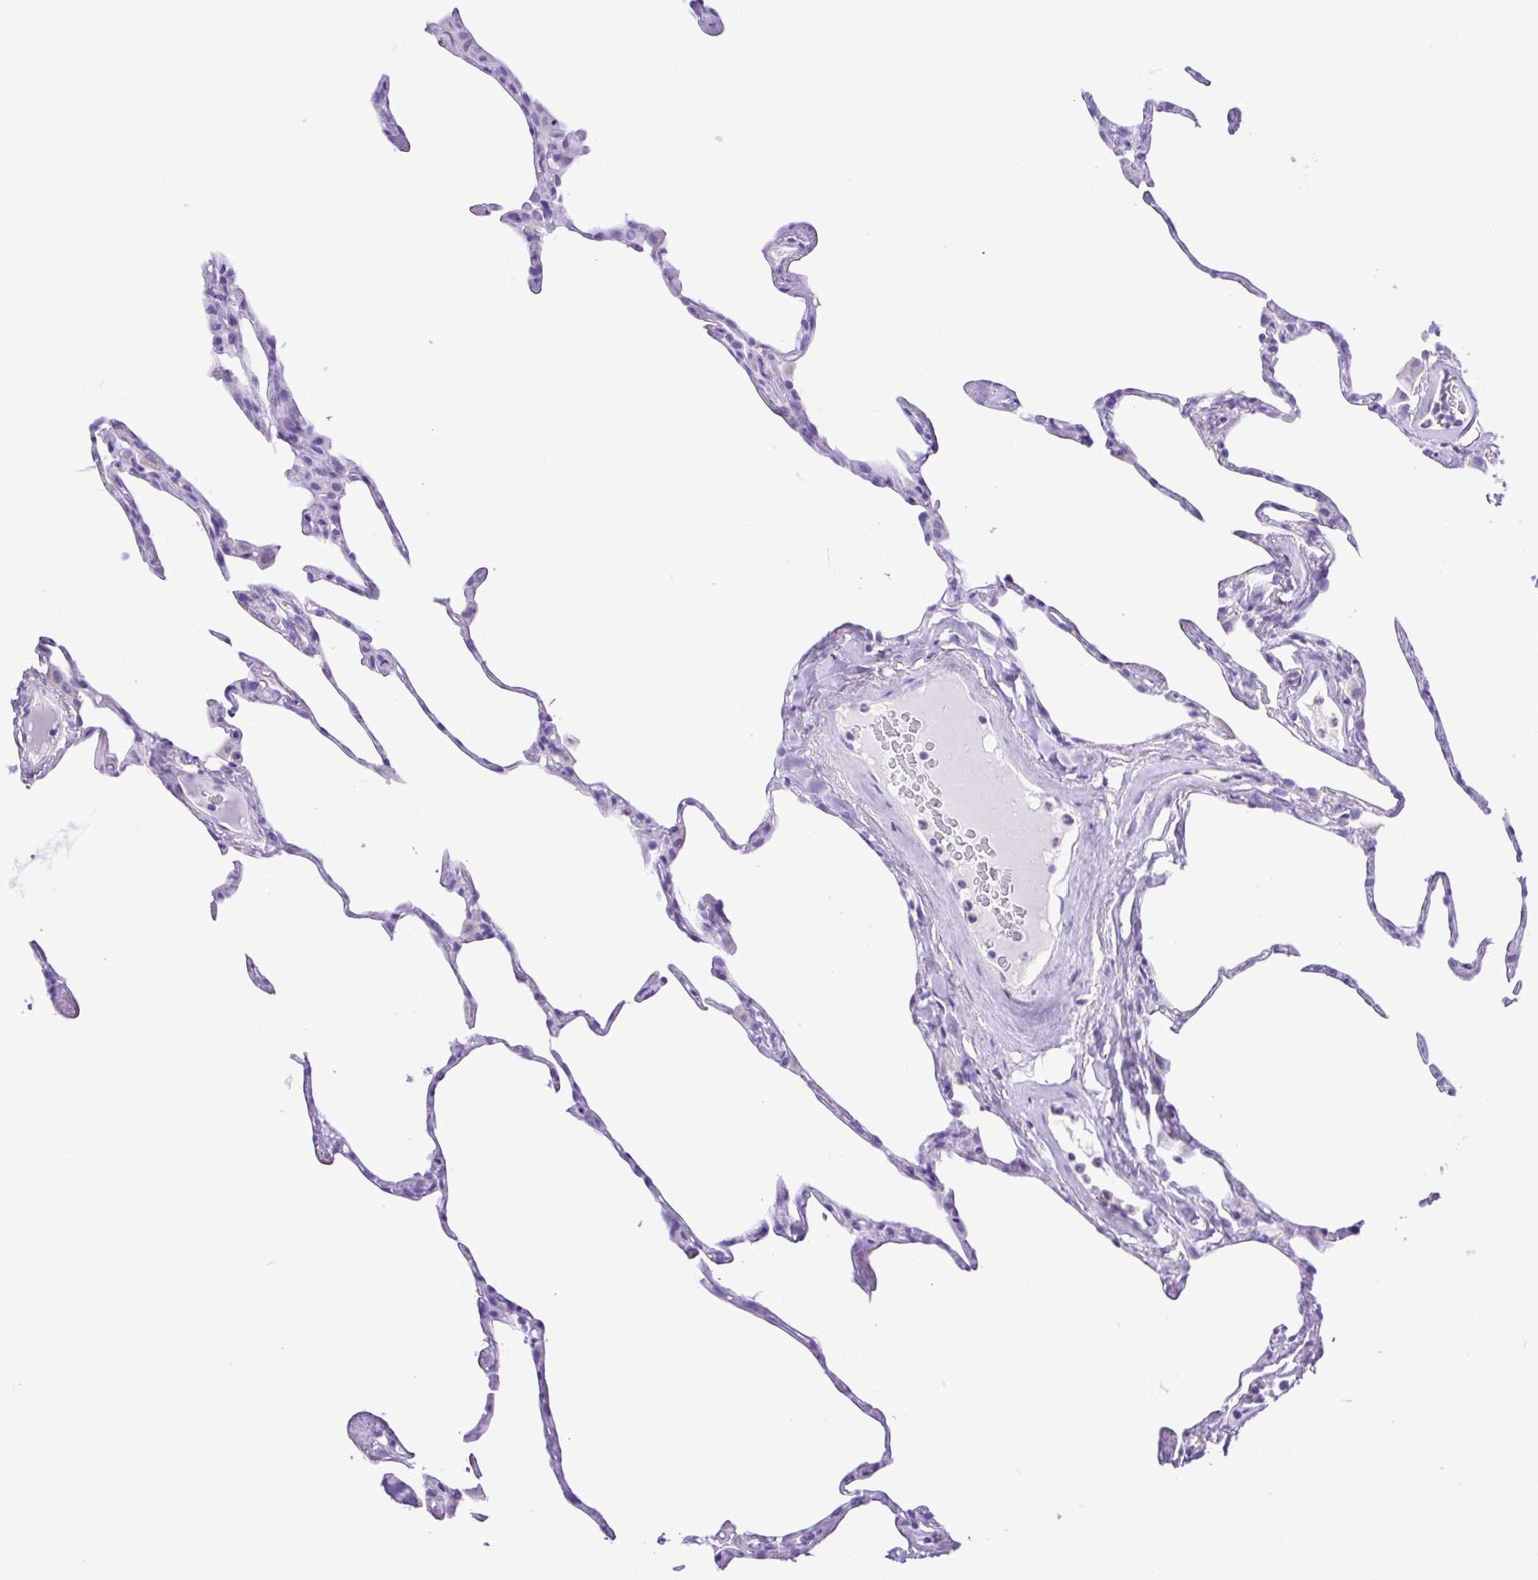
{"staining": {"intensity": "negative", "quantity": "none", "location": "none"}, "tissue": "lung", "cell_type": "Alveolar cells", "image_type": "normal", "snomed": [{"axis": "morphology", "description": "Normal tissue, NOS"}, {"axis": "topography", "description": "Lung"}], "caption": "The histopathology image reveals no staining of alveolar cells in unremarkable lung.", "gene": "SYT1", "patient": {"sex": "male", "age": 65}}